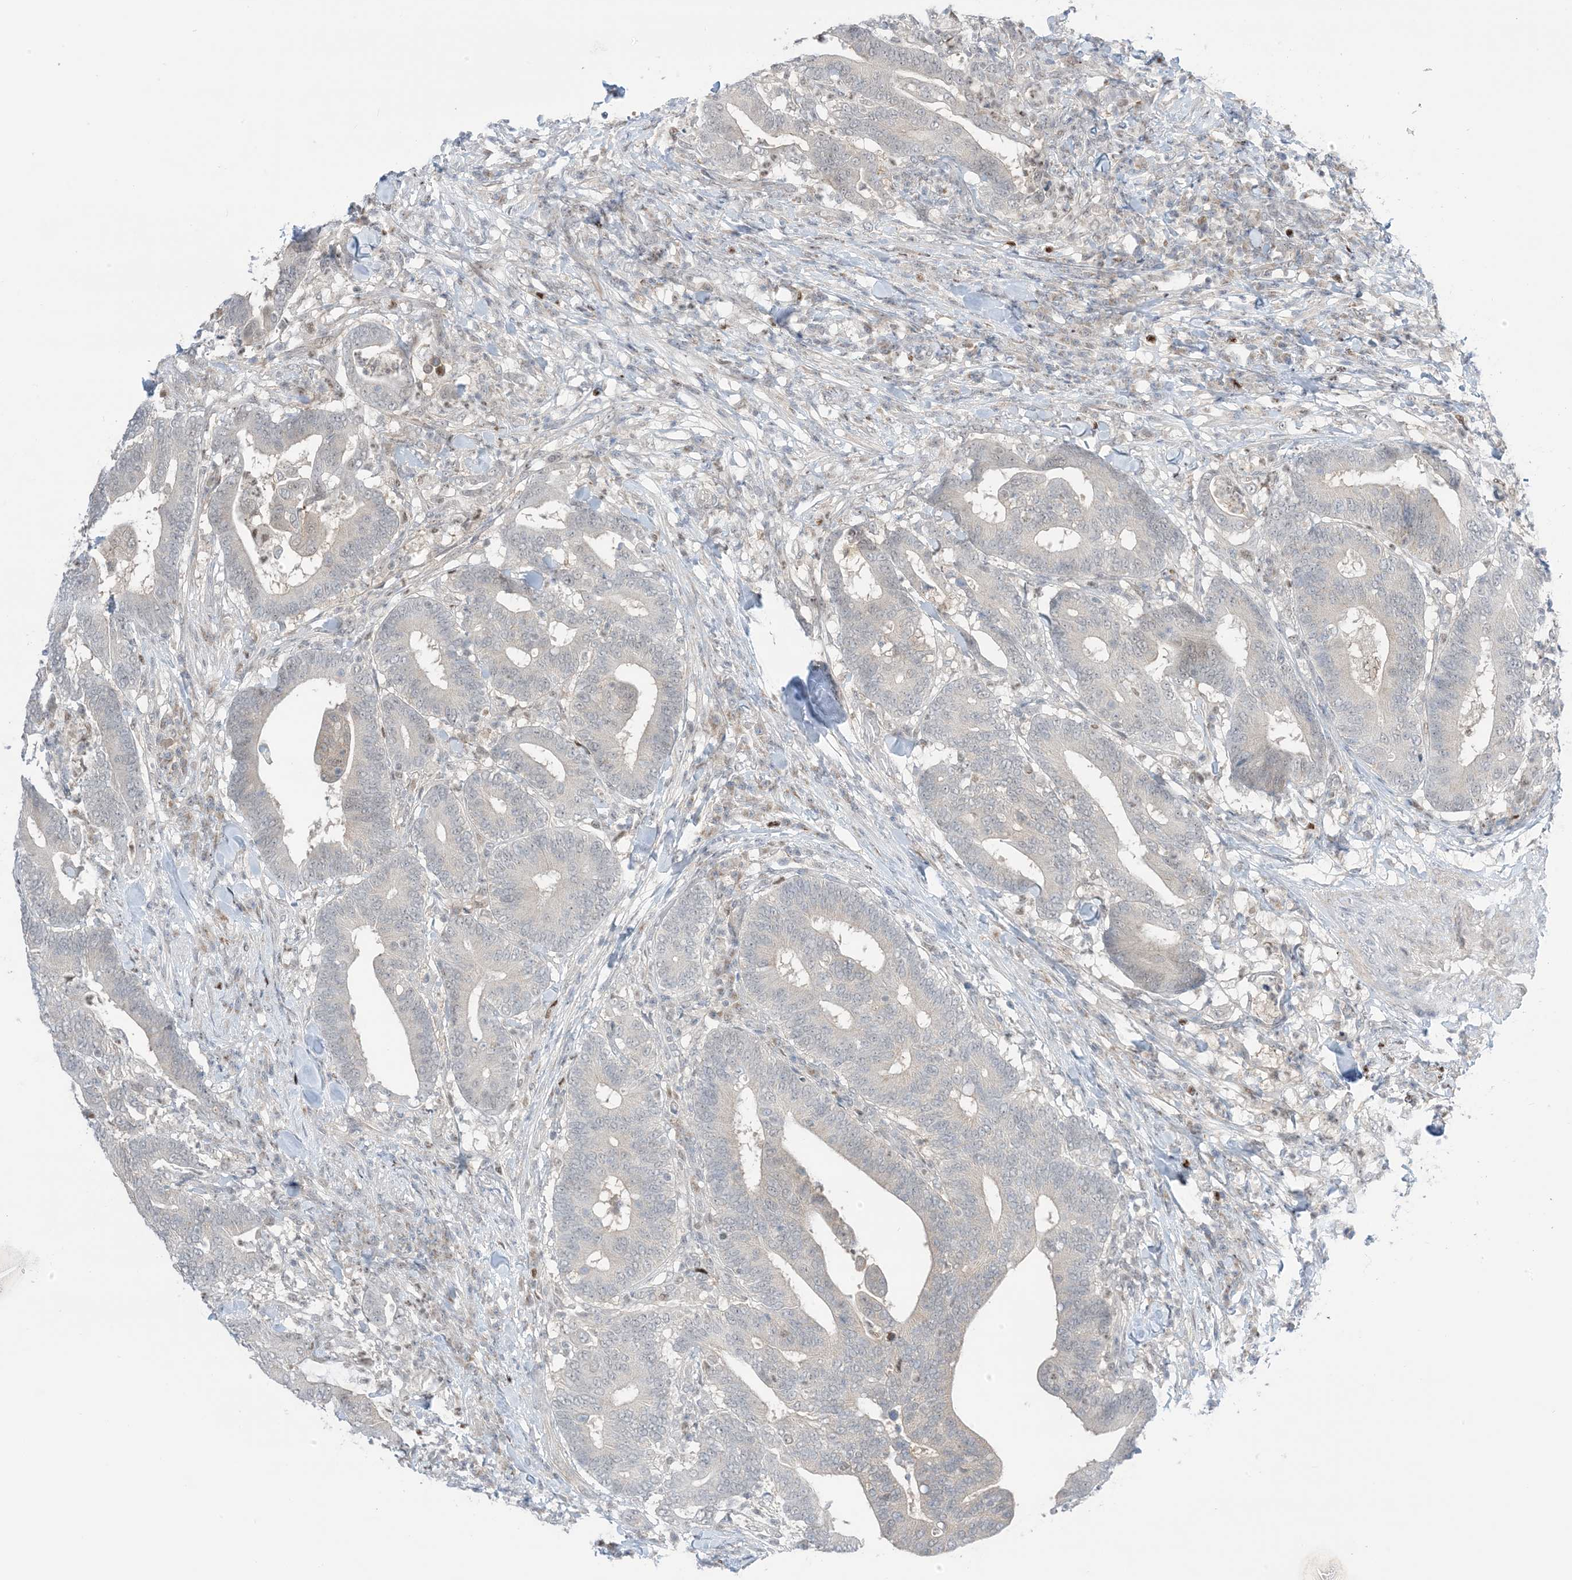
{"staining": {"intensity": "negative", "quantity": "none", "location": "none"}, "tissue": "colorectal cancer", "cell_type": "Tumor cells", "image_type": "cancer", "snomed": [{"axis": "morphology", "description": "Adenocarcinoma, NOS"}, {"axis": "topography", "description": "Colon"}], "caption": "Immunohistochemical staining of adenocarcinoma (colorectal) displays no significant expression in tumor cells.", "gene": "TFPT", "patient": {"sex": "female", "age": 66}}